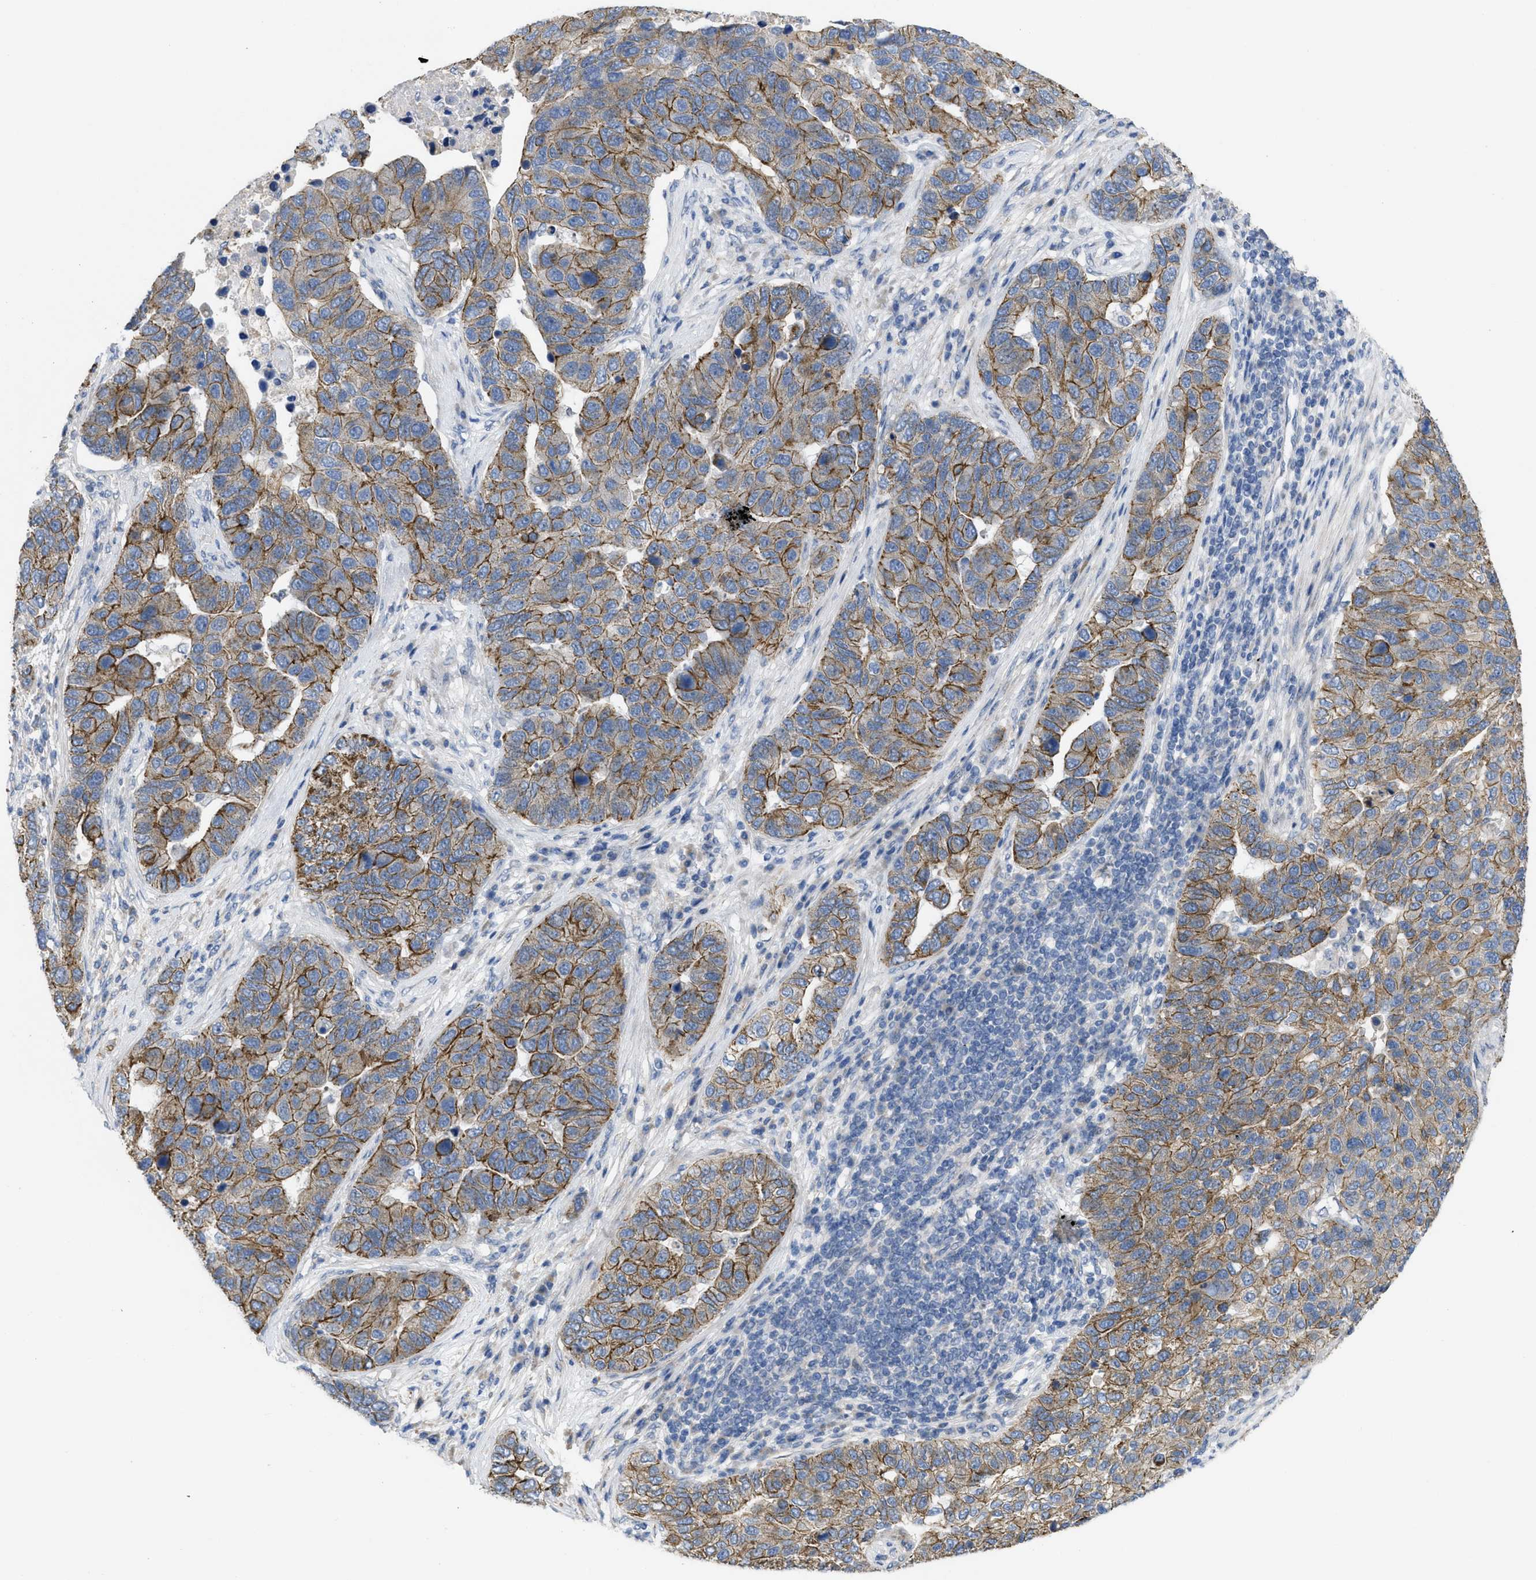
{"staining": {"intensity": "moderate", "quantity": ">75%", "location": "cytoplasmic/membranous"}, "tissue": "pancreatic cancer", "cell_type": "Tumor cells", "image_type": "cancer", "snomed": [{"axis": "morphology", "description": "Adenocarcinoma, NOS"}, {"axis": "topography", "description": "Pancreas"}], "caption": "Brown immunohistochemical staining in human pancreatic cancer (adenocarcinoma) exhibits moderate cytoplasmic/membranous staining in approximately >75% of tumor cells.", "gene": "CDPF1", "patient": {"sex": "female", "age": 61}}